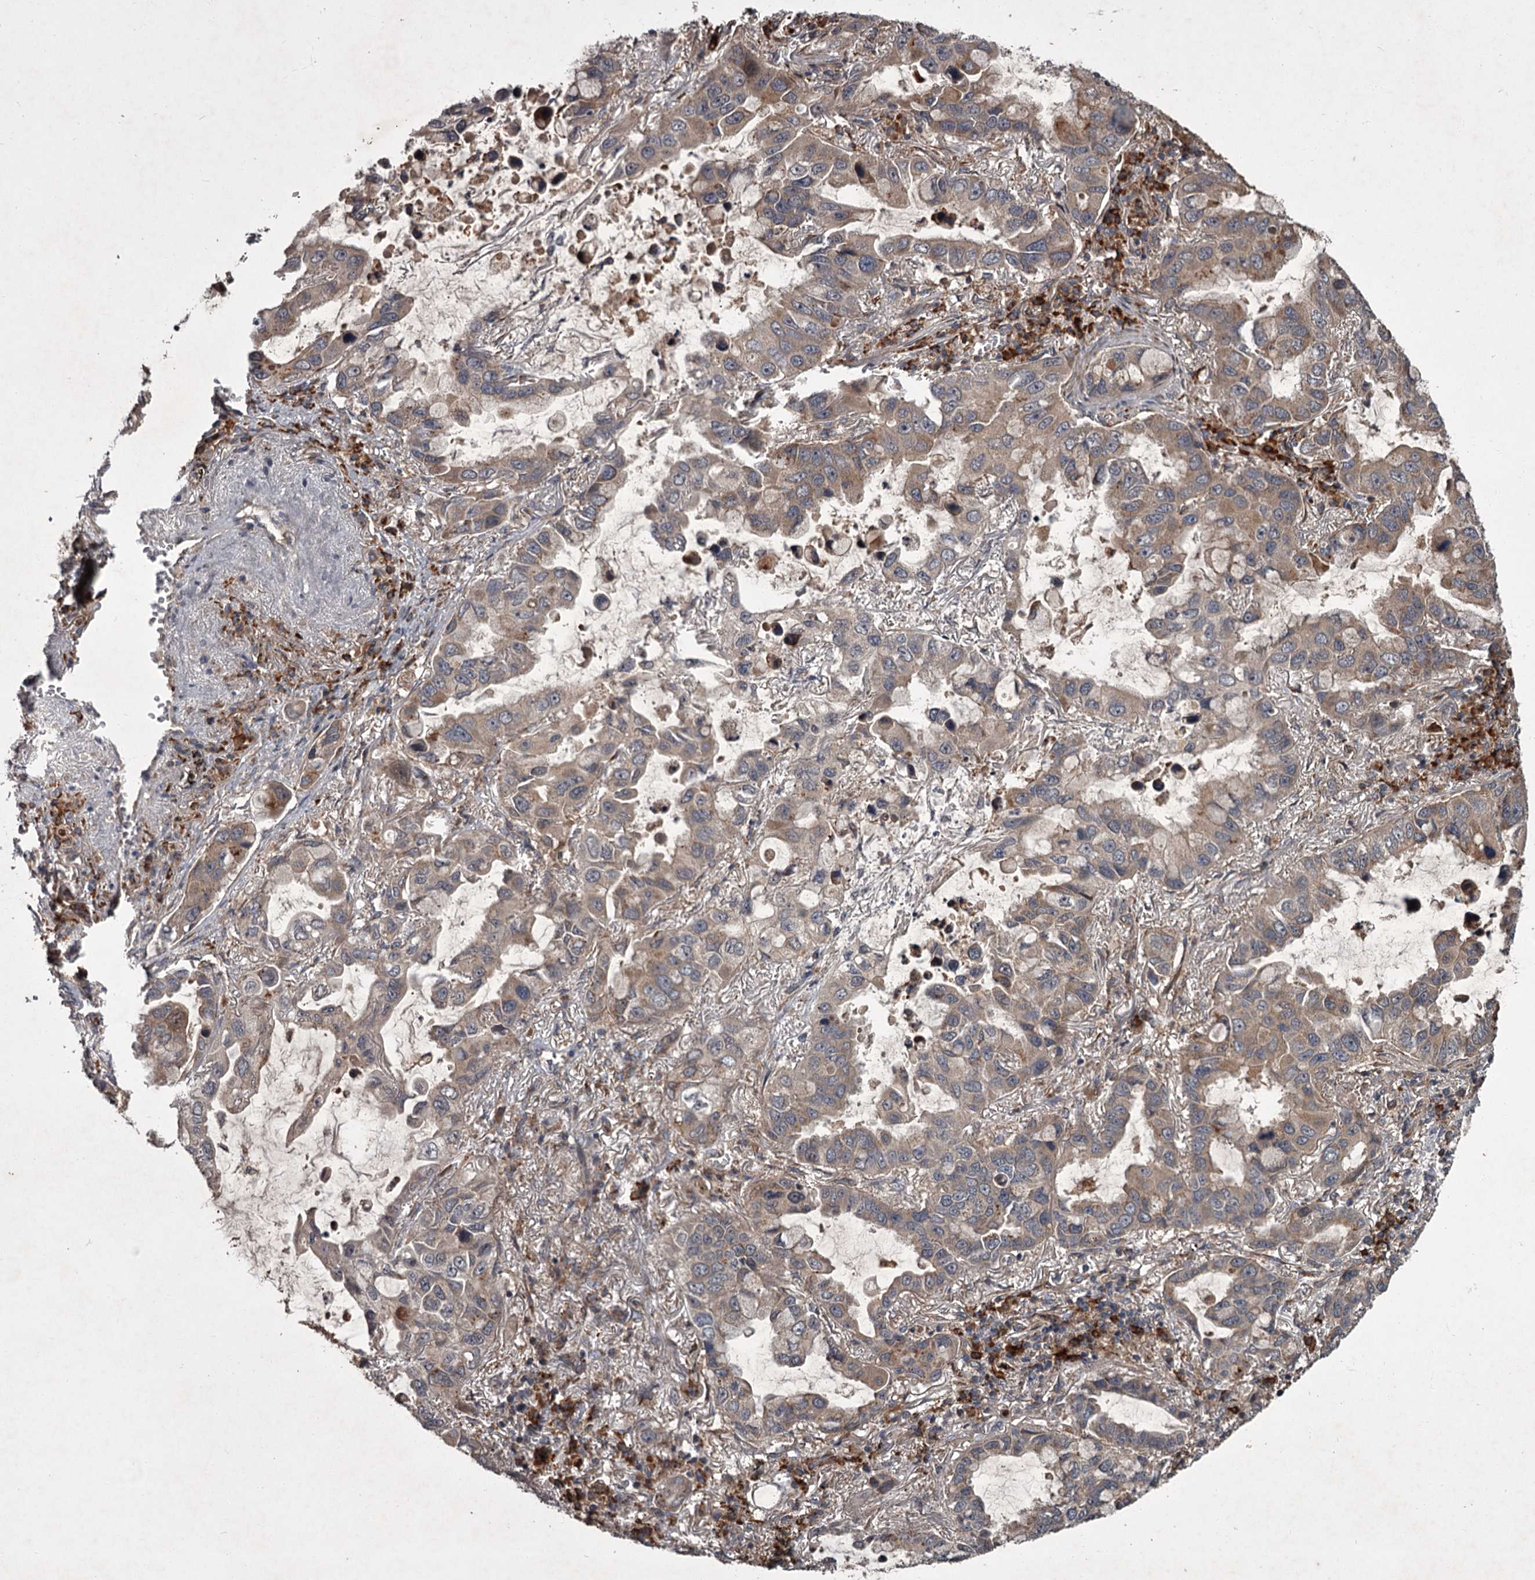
{"staining": {"intensity": "moderate", "quantity": ">75%", "location": "cytoplasmic/membranous"}, "tissue": "lung cancer", "cell_type": "Tumor cells", "image_type": "cancer", "snomed": [{"axis": "morphology", "description": "Adenocarcinoma, NOS"}, {"axis": "topography", "description": "Lung"}], "caption": "Protein staining demonstrates moderate cytoplasmic/membranous staining in about >75% of tumor cells in lung cancer (adenocarcinoma). The staining was performed using DAB, with brown indicating positive protein expression. Nuclei are stained blue with hematoxylin.", "gene": "UNC93B1", "patient": {"sex": "male", "age": 64}}